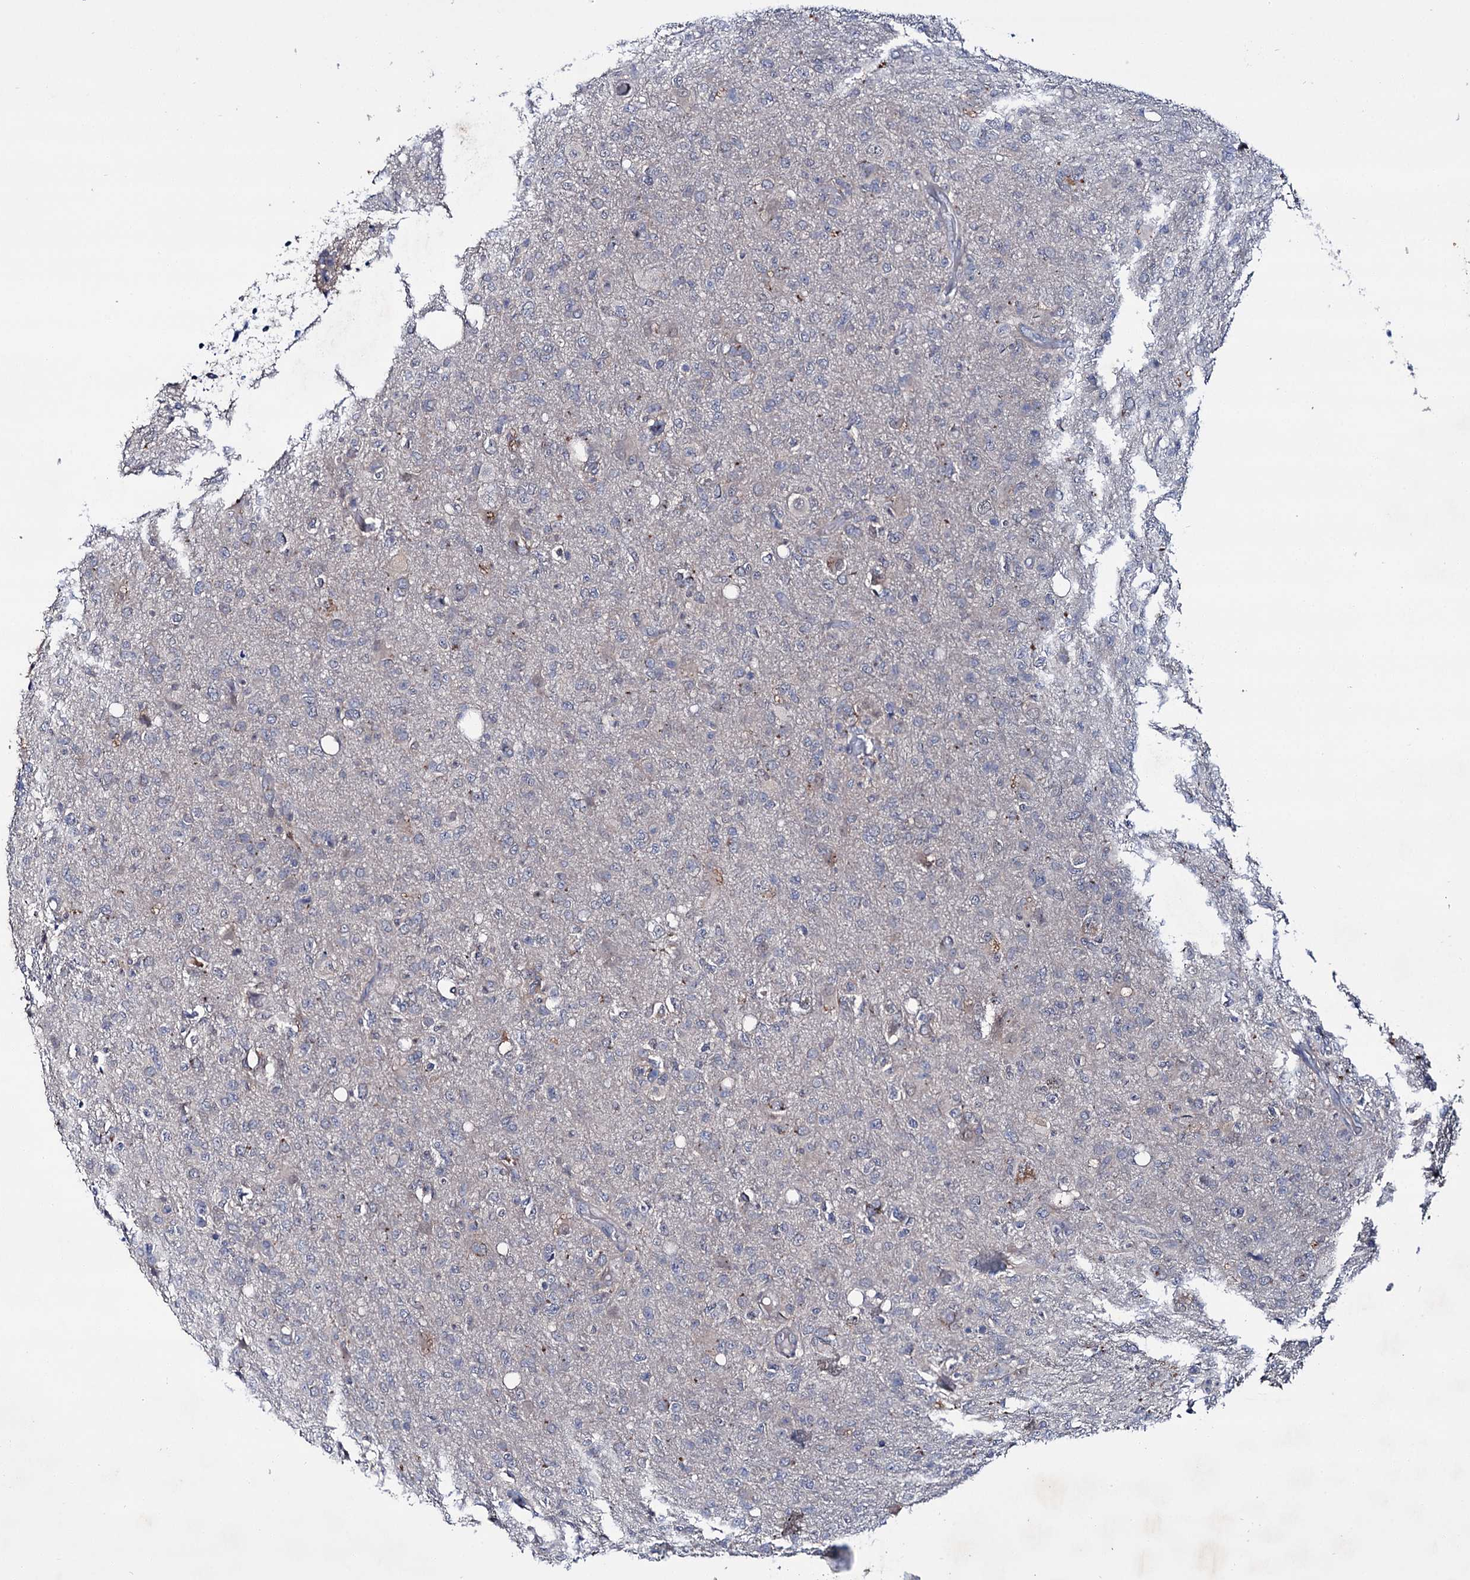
{"staining": {"intensity": "negative", "quantity": "none", "location": "none"}, "tissue": "glioma", "cell_type": "Tumor cells", "image_type": "cancer", "snomed": [{"axis": "morphology", "description": "Glioma, malignant, High grade"}, {"axis": "topography", "description": "Brain"}], "caption": "Immunohistochemistry (IHC) photomicrograph of human high-grade glioma (malignant) stained for a protein (brown), which reveals no expression in tumor cells. (Brightfield microscopy of DAB immunohistochemistry at high magnification).", "gene": "LYZL4", "patient": {"sex": "female", "age": 57}}